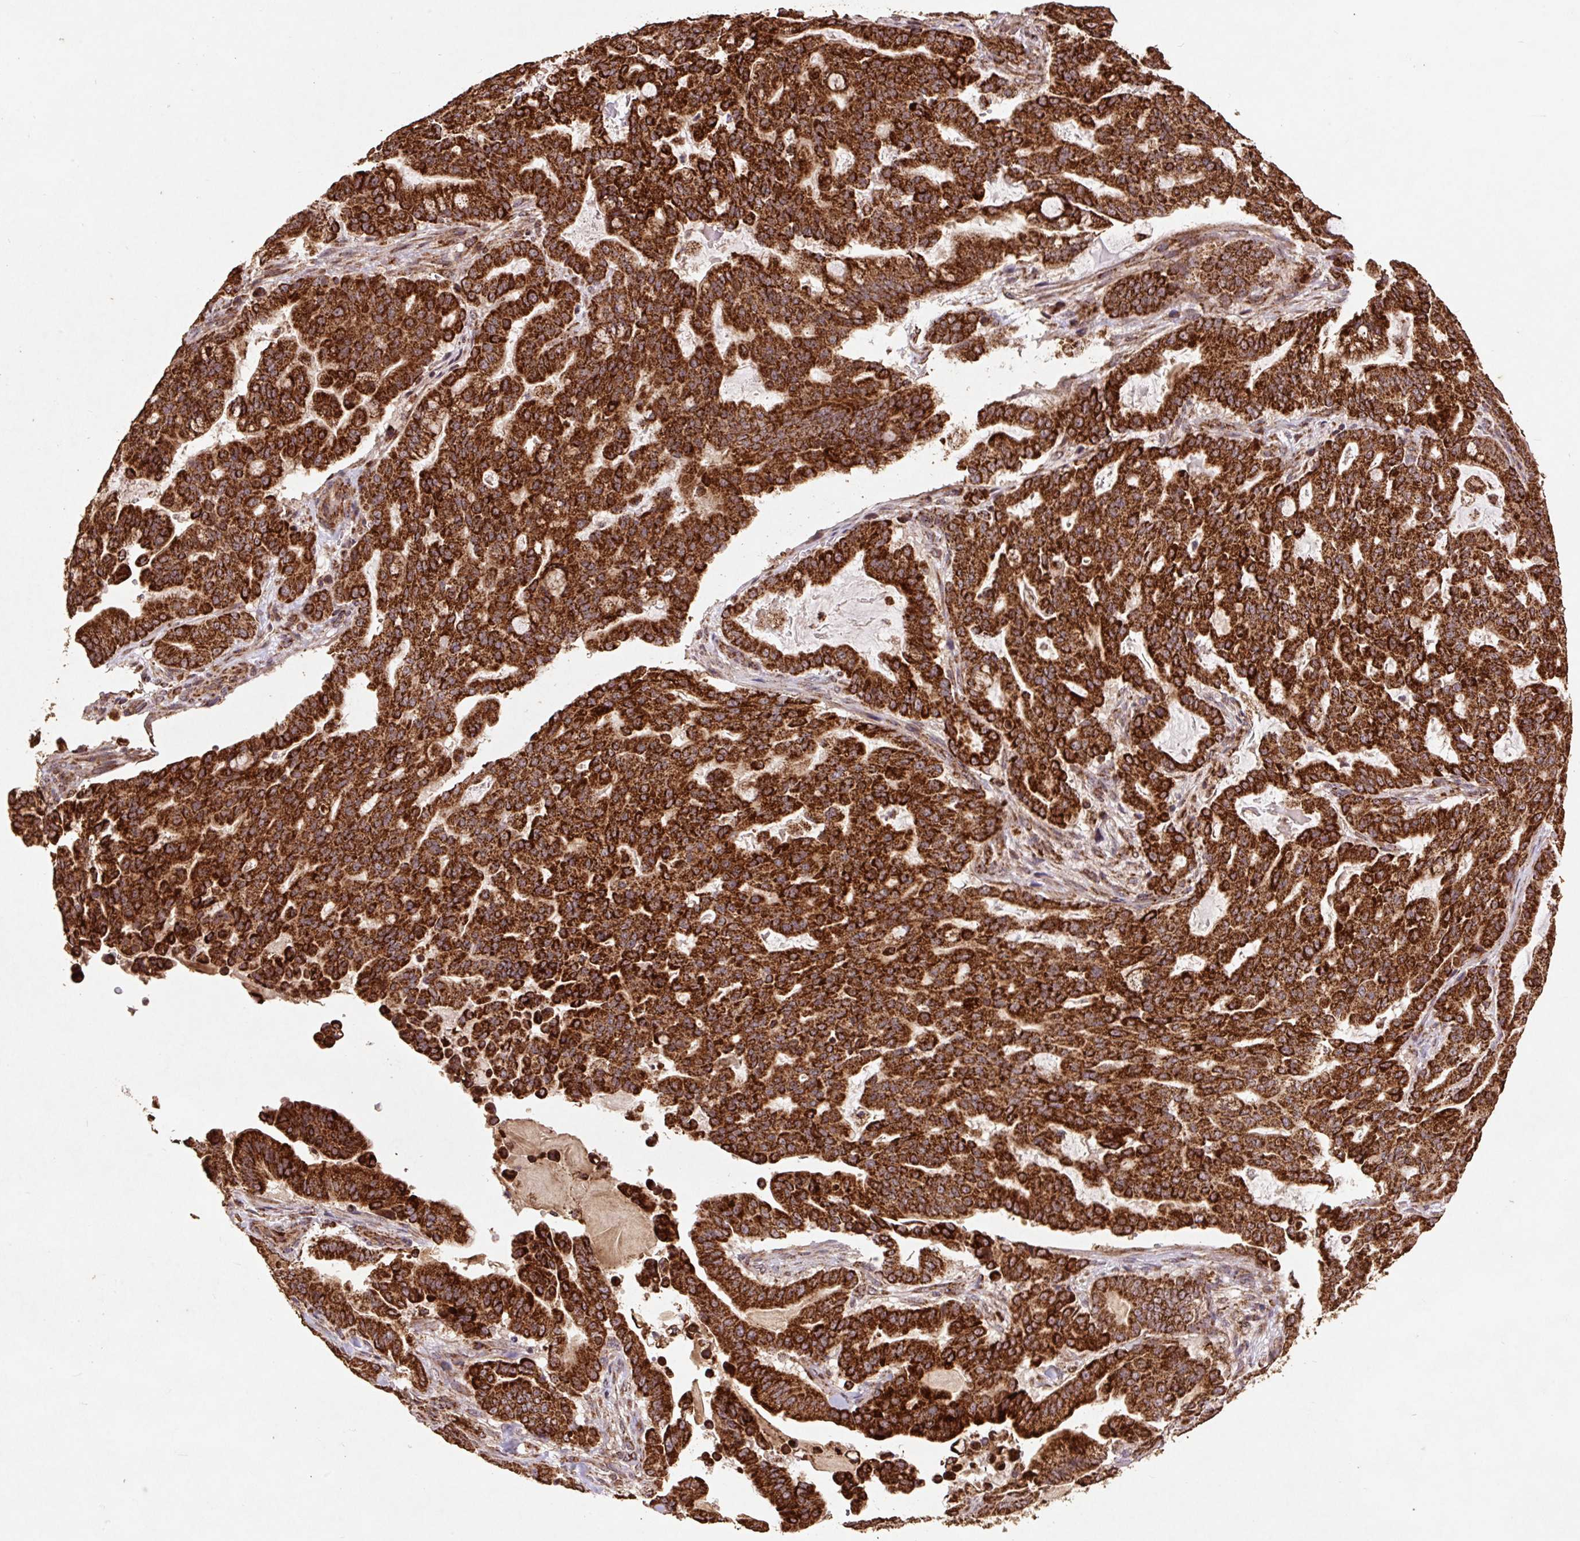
{"staining": {"intensity": "strong", "quantity": ">75%", "location": "cytoplasmic/membranous"}, "tissue": "pancreatic cancer", "cell_type": "Tumor cells", "image_type": "cancer", "snomed": [{"axis": "morphology", "description": "Adenocarcinoma, NOS"}, {"axis": "topography", "description": "Pancreas"}], "caption": "Strong cytoplasmic/membranous protein positivity is appreciated in about >75% of tumor cells in pancreatic cancer (adenocarcinoma).", "gene": "ATP5F1A", "patient": {"sex": "male", "age": 63}}